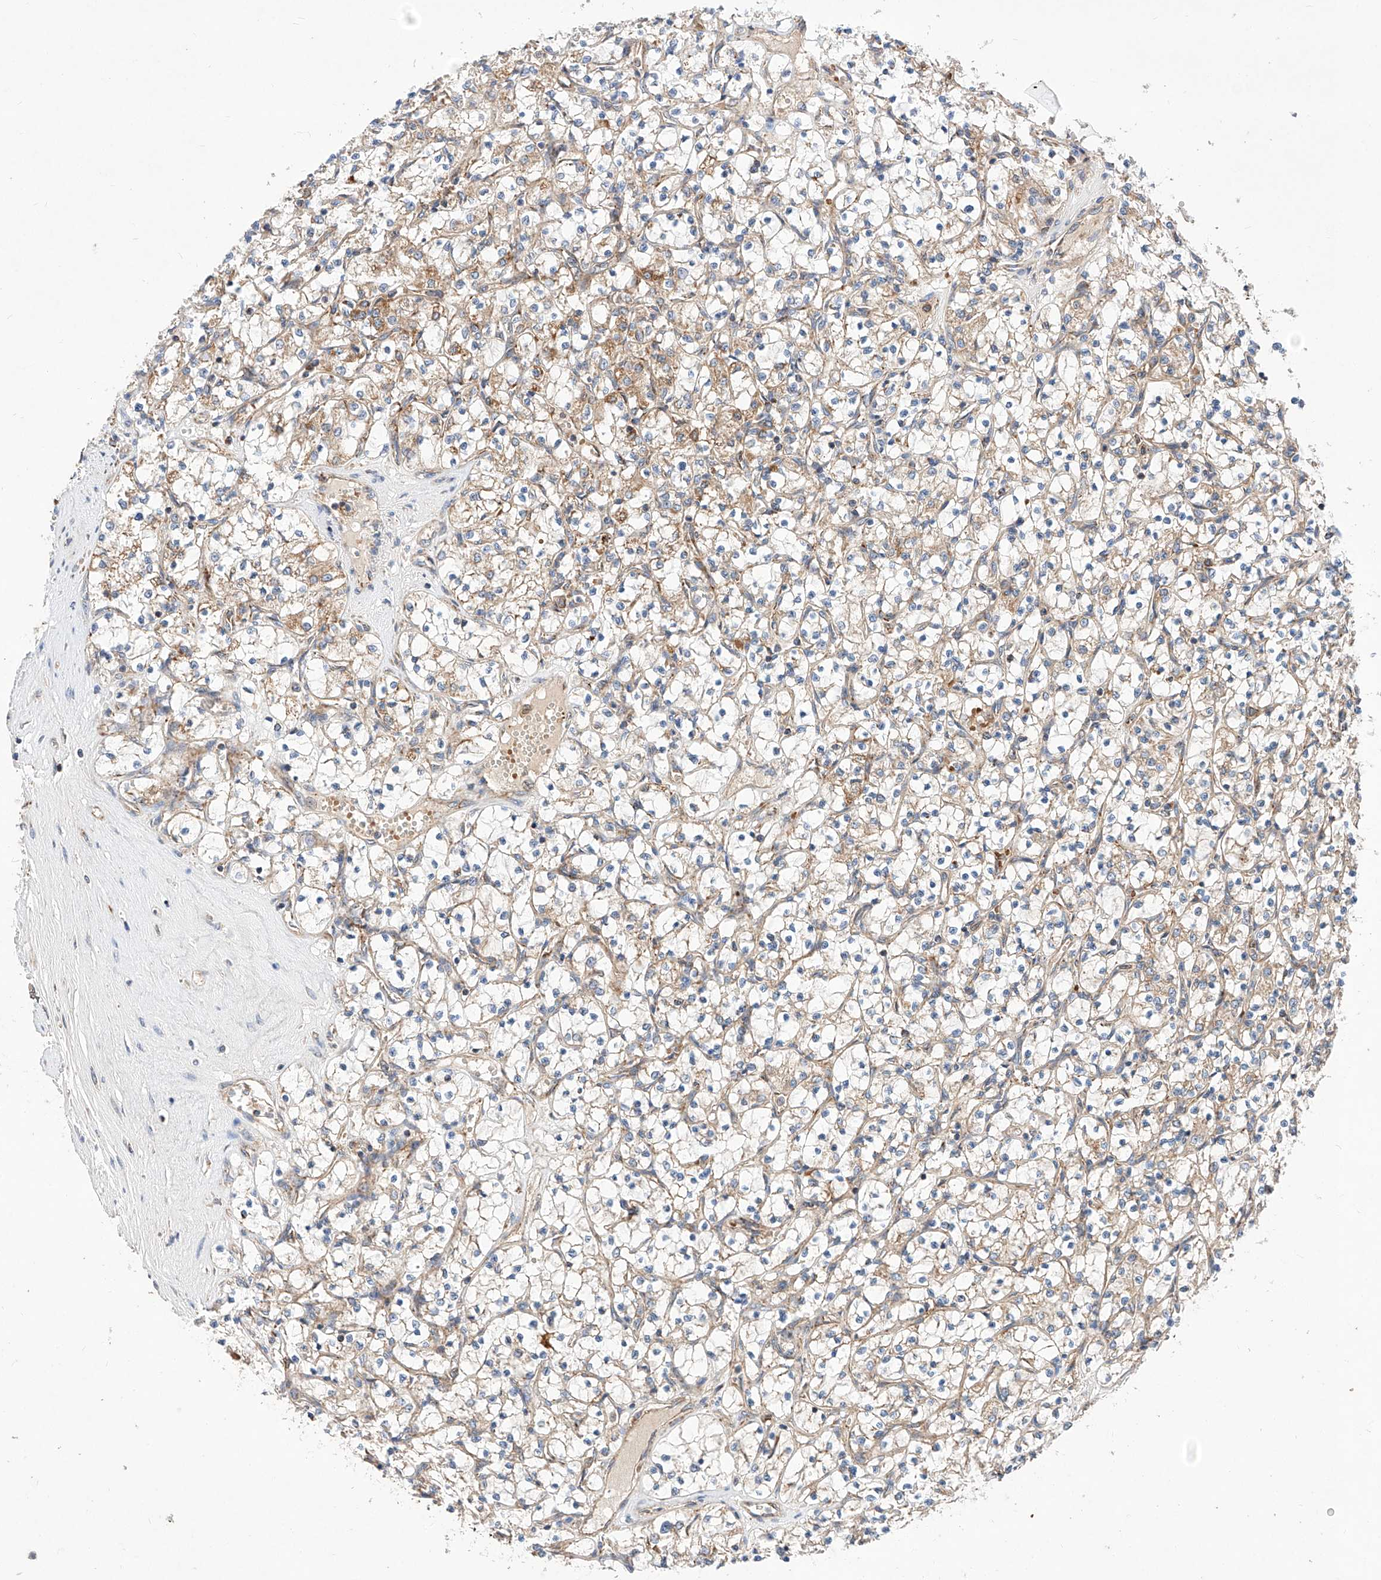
{"staining": {"intensity": "weak", "quantity": "25%-75%", "location": "cytoplasmic/membranous"}, "tissue": "renal cancer", "cell_type": "Tumor cells", "image_type": "cancer", "snomed": [{"axis": "morphology", "description": "Adenocarcinoma, NOS"}, {"axis": "topography", "description": "Kidney"}], "caption": "Immunohistochemical staining of renal cancer (adenocarcinoma) reveals weak cytoplasmic/membranous protein positivity in approximately 25%-75% of tumor cells. The protein of interest is shown in brown color, while the nuclei are stained blue.", "gene": "NR1D1", "patient": {"sex": "female", "age": 69}}